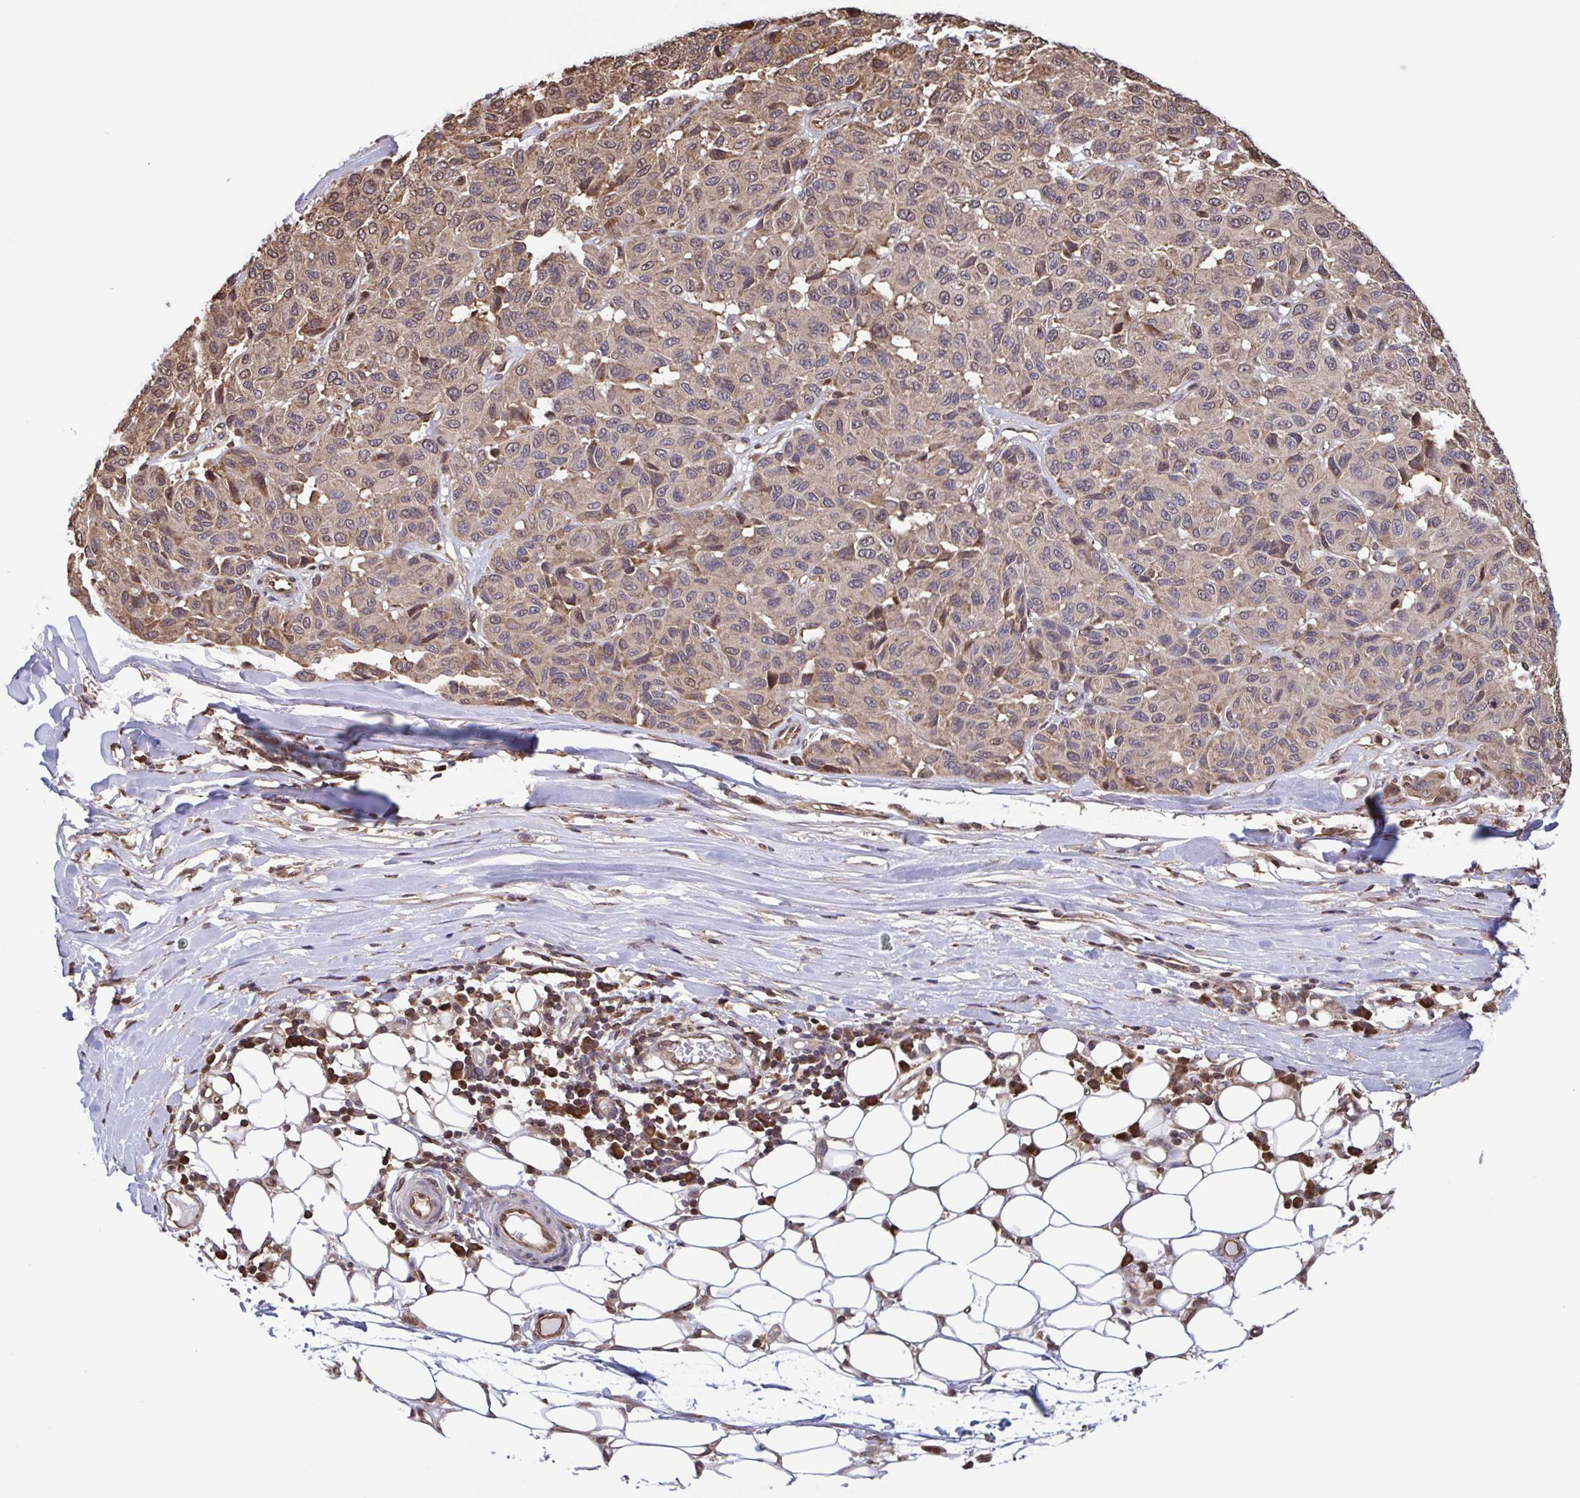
{"staining": {"intensity": "weak", "quantity": ">75%", "location": "cytoplasmic/membranous"}, "tissue": "melanoma", "cell_type": "Tumor cells", "image_type": "cancer", "snomed": [{"axis": "morphology", "description": "Malignant melanoma, NOS"}, {"axis": "topography", "description": "Skin"}], "caption": "DAB (3,3'-diaminobenzidine) immunohistochemical staining of human malignant melanoma shows weak cytoplasmic/membranous protein positivity in approximately >75% of tumor cells. (DAB IHC, brown staining for protein, blue staining for nuclei).", "gene": "SEC63", "patient": {"sex": "female", "age": 66}}